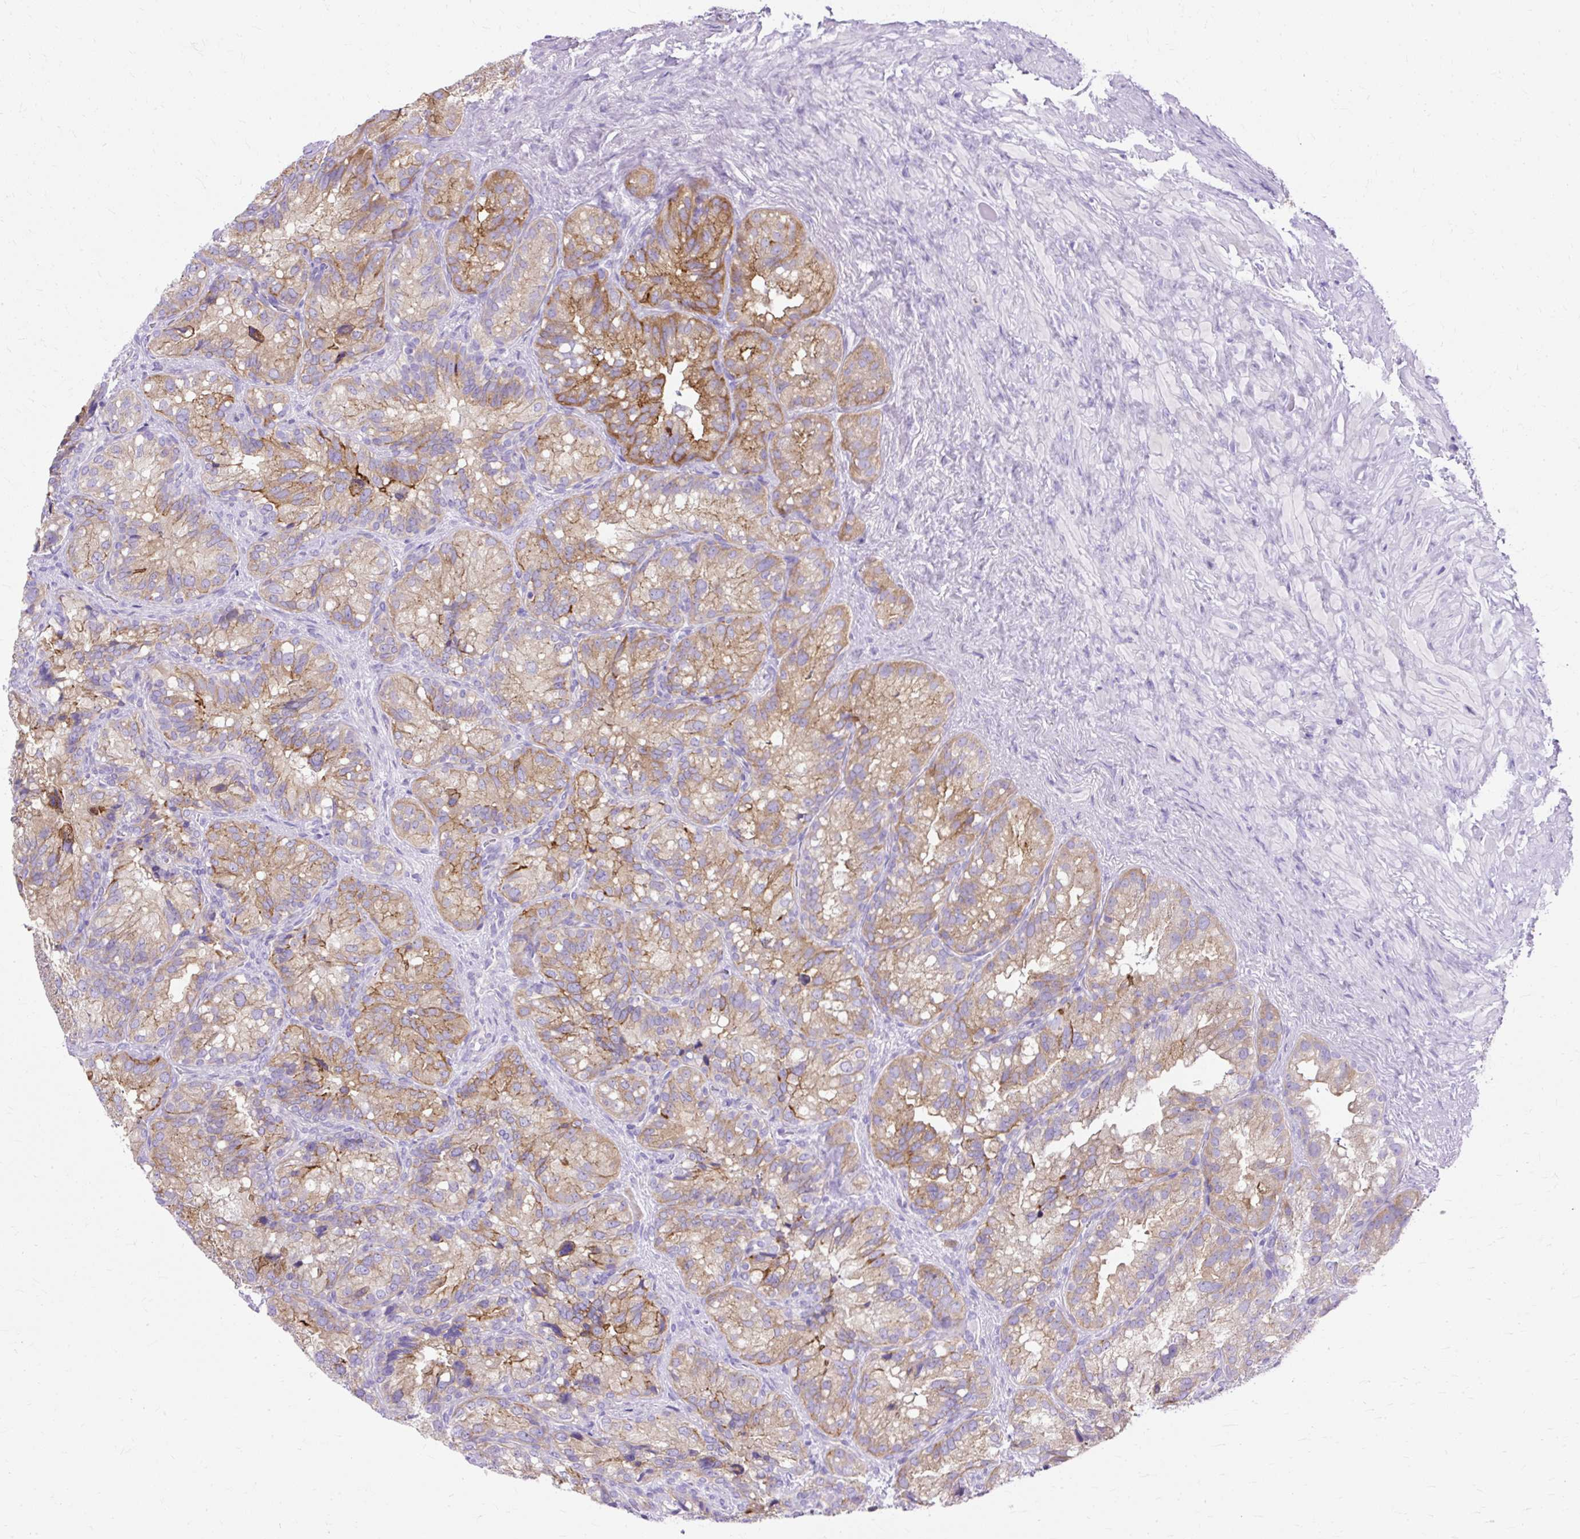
{"staining": {"intensity": "moderate", "quantity": ">75%", "location": "cytoplasmic/membranous"}, "tissue": "seminal vesicle", "cell_type": "Glandular cells", "image_type": "normal", "snomed": [{"axis": "morphology", "description": "Normal tissue, NOS"}, {"axis": "topography", "description": "Seminal veicle"}], "caption": "Immunohistochemistry (IHC) staining of benign seminal vesicle, which demonstrates medium levels of moderate cytoplasmic/membranous positivity in approximately >75% of glandular cells indicating moderate cytoplasmic/membranous protein expression. The staining was performed using DAB (3,3'-diaminobenzidine) (brown) for protein detection and nuclei were counterstained in hematoxylin (blue).", "gene": "MYO6", "patient": {"sex": "male", "age": 69}}